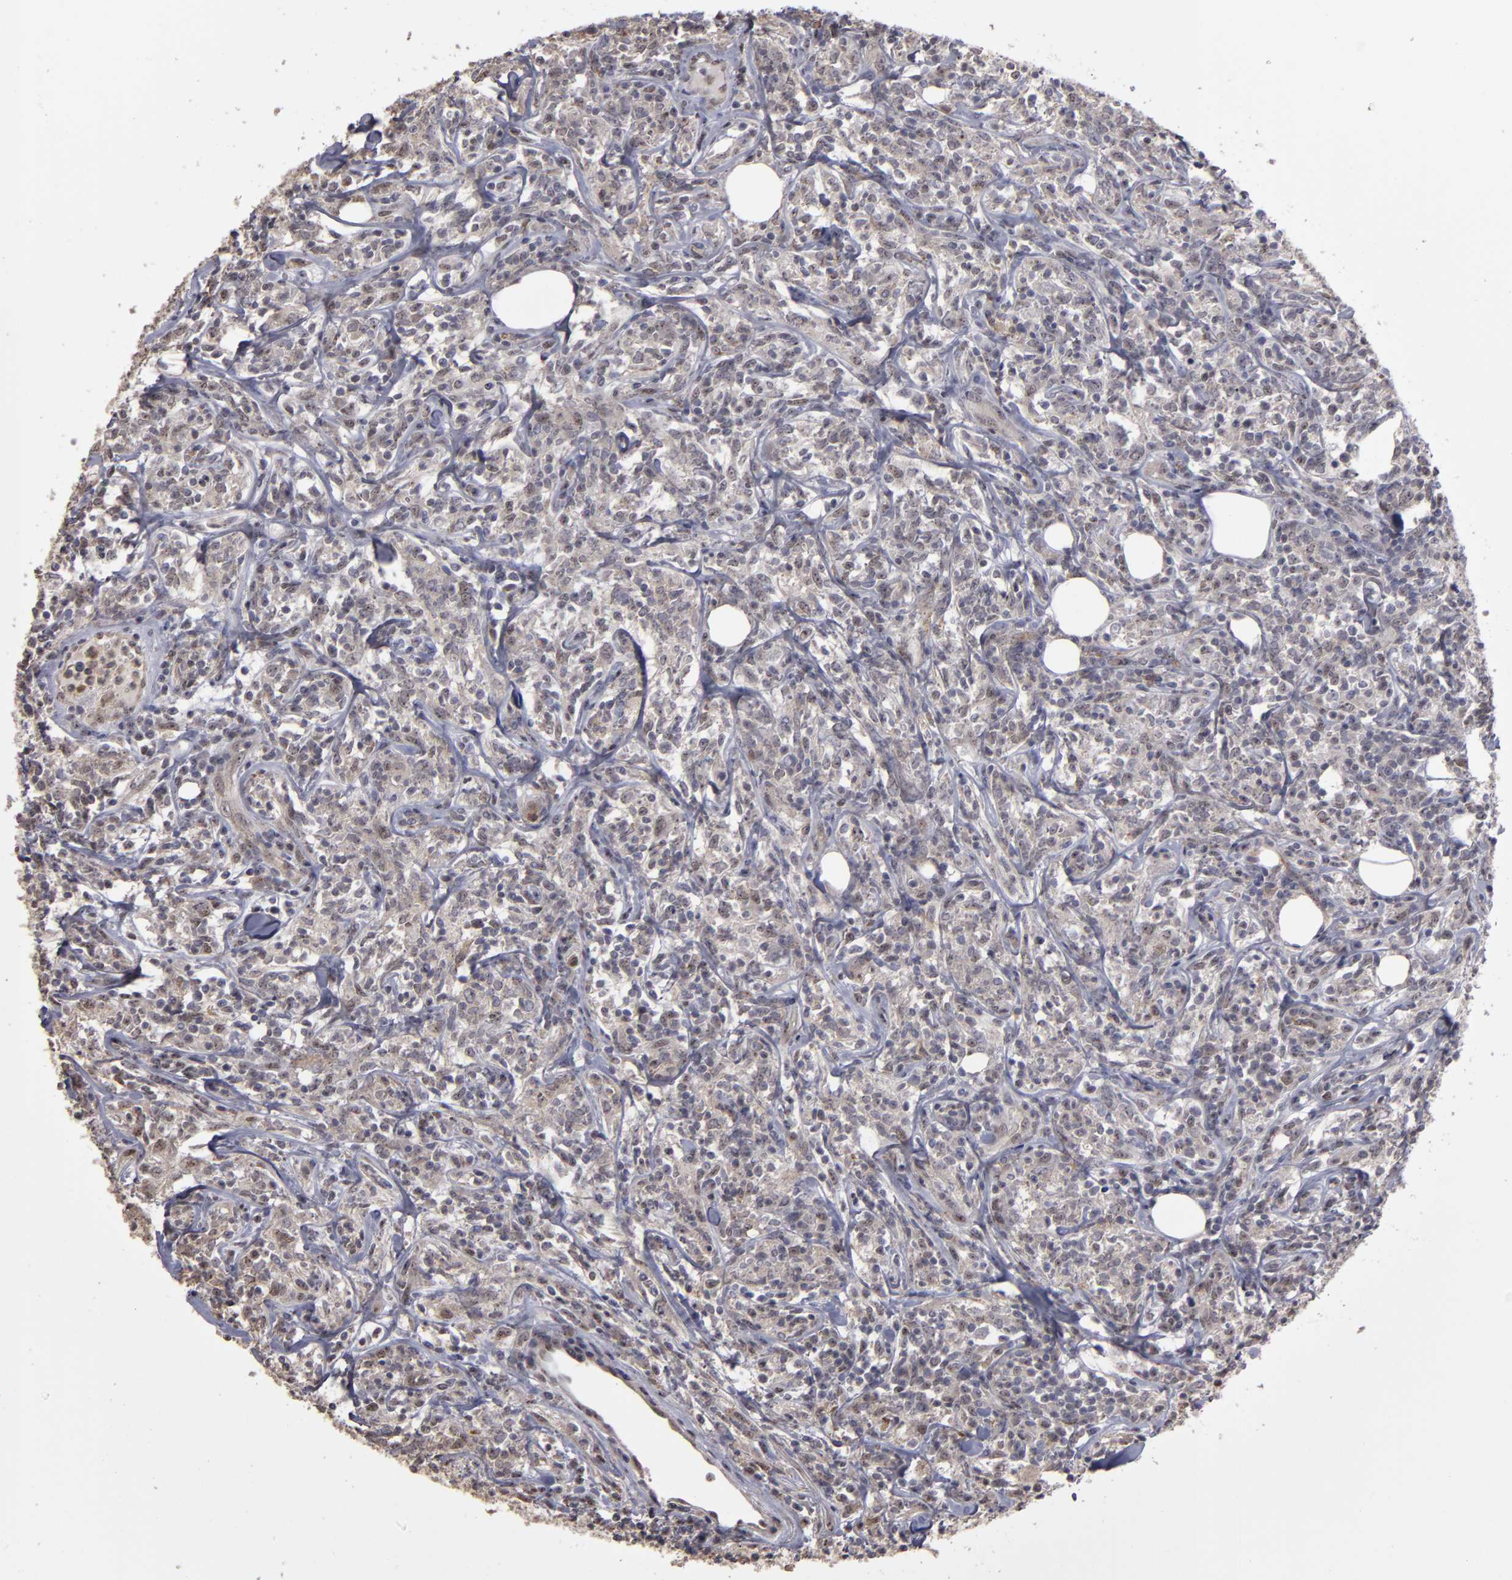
{"staining": {"intensity": "negative", "quantity": "none", "location": "none"}, "tissue": "lymphoma", "cell_type": "Tumor cells", "image_type": "cancer", "snomed": [{"axis": "morphology", "description": "Malignant lymphoma, non-Hodgkin's type, High grade"}, {"axis": "topography", "description": "Lymph node"}], "caption": "High-grade malignant lymphoma, non-Hodgkin's type stained for a protein using immunohistochemistry (IHC) demonstrates no expression tumor cells.", "gene": "CD55", "patient": {"sex": "female", "age": 84}}